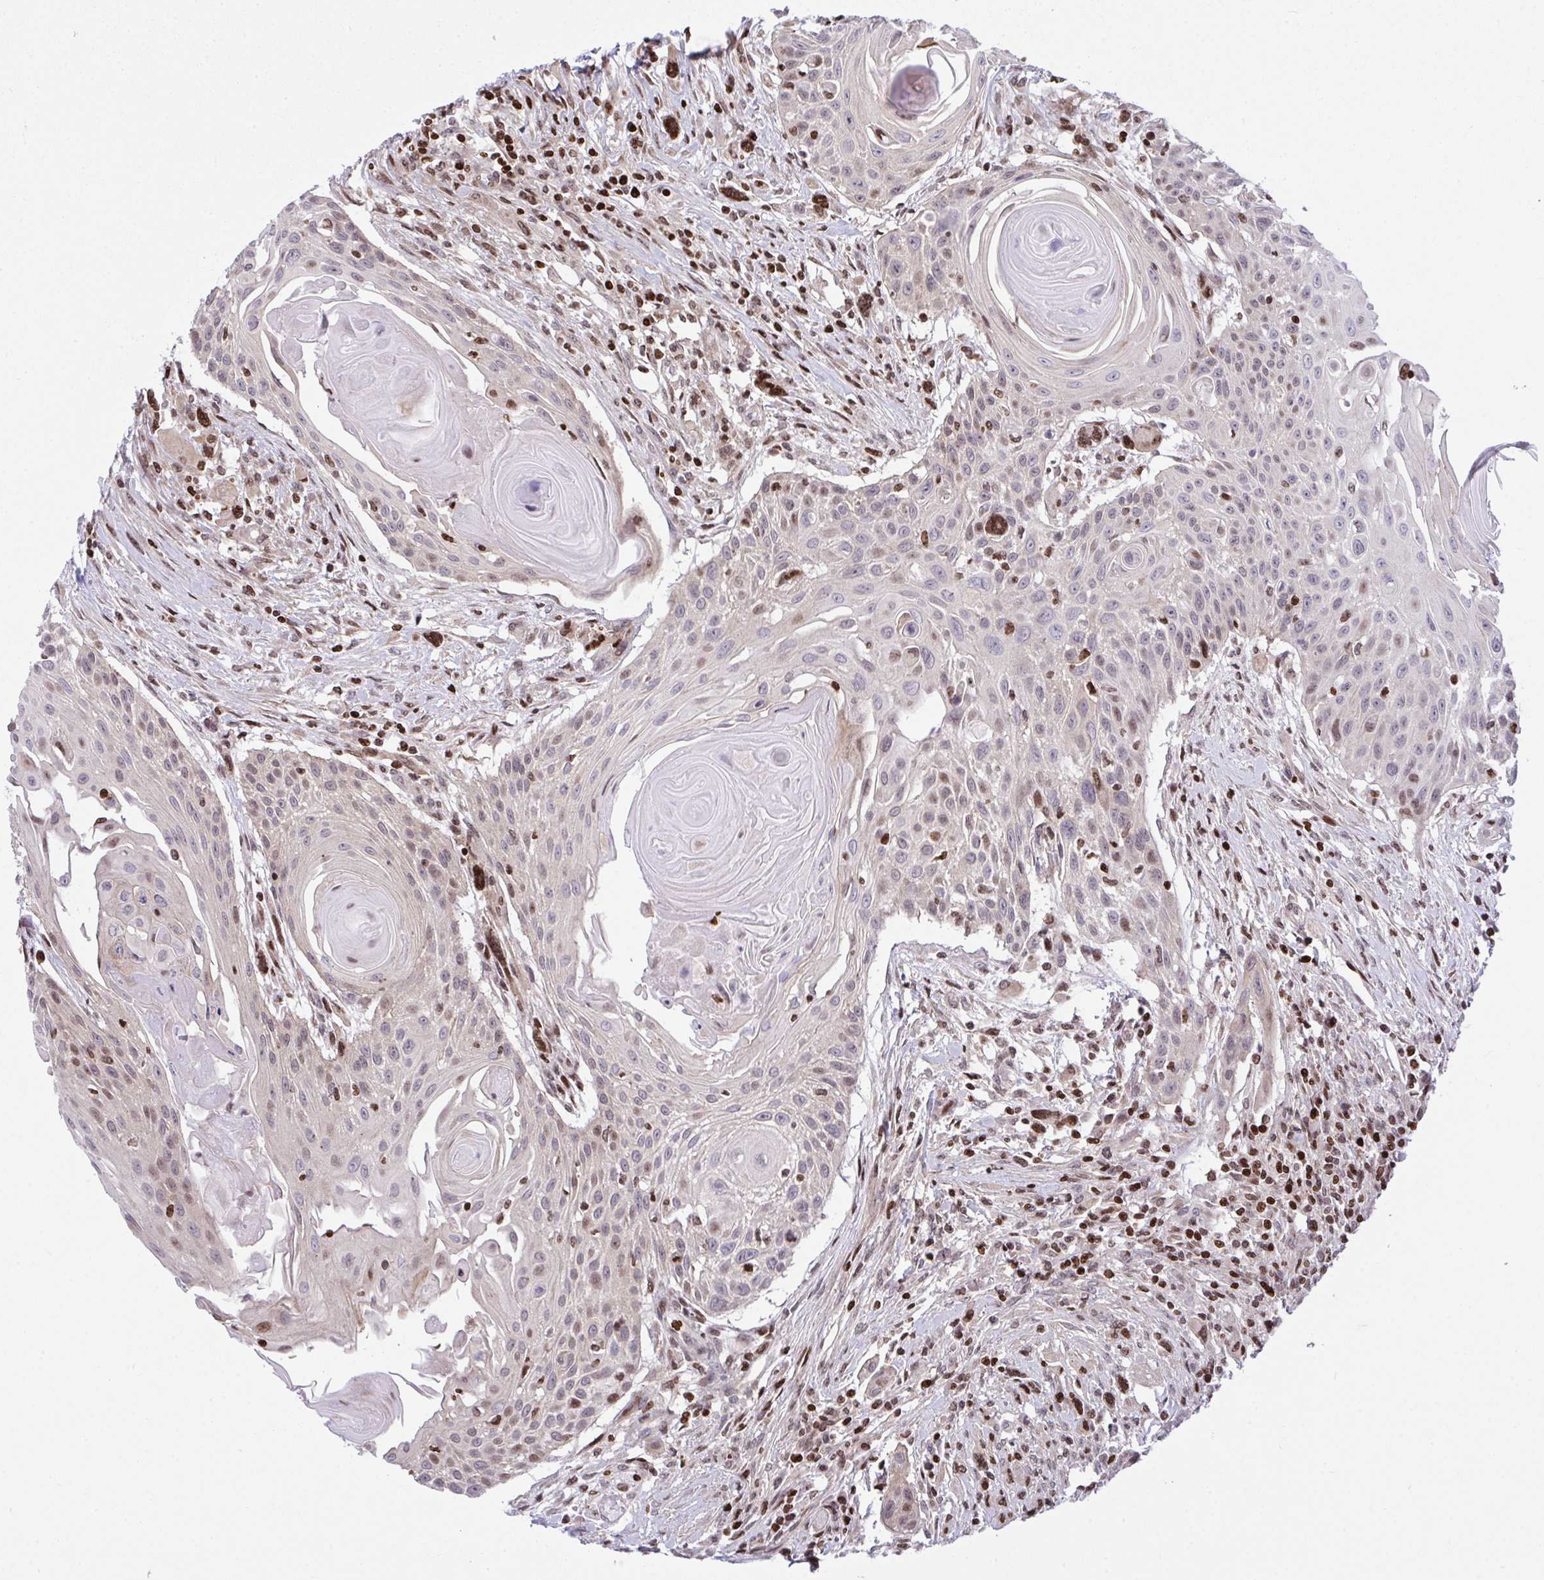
{"staining": {"intensity": "weak", "quantity": "25%-75%", "location": "nuclear"}, "tissue": "head and neck cancer", "cell_type": "Tumor cells", "image_type": "cancer", "snomed": [{"axis": "morphology", "description": "Squamous cell carcinoma, NOS"}, {"axis": "topography", "description": "Lymph node"}, {"axis": "topography", "description": "Salivary gland"}, {"axis": "topography", "description": "Head-Neck"}], "caption": "Immunohistochemical staining of head and neck cancer (squamous cell carcinoma) exhibits weak nuclear protein staining in approximately 25%-75% of tumor cells.", "gene": "RAPGEF5", "patient": {"sex": "female", "age": 74}}